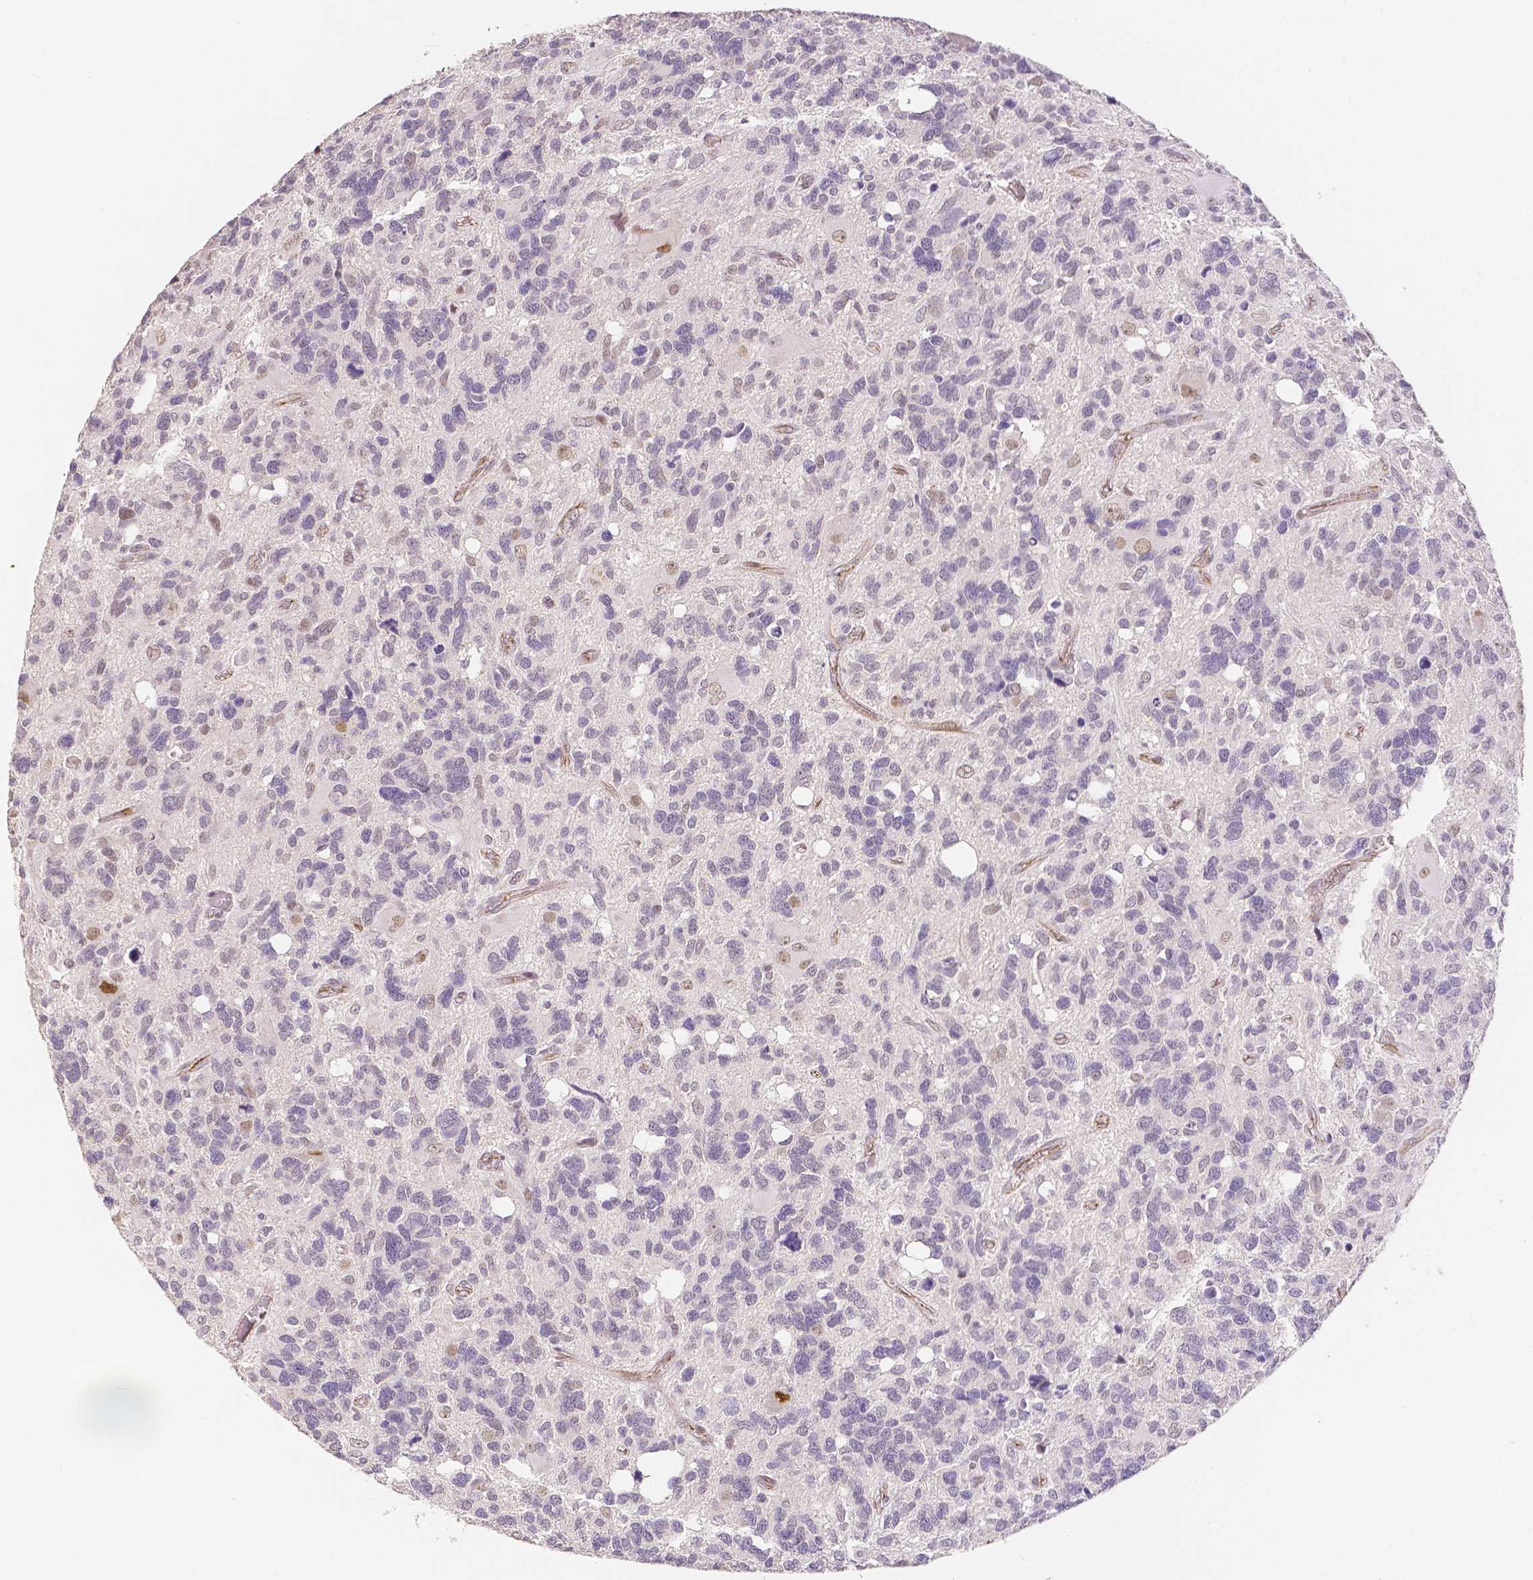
{"staining": {"intensity": "negative", "quantity": "none", "location": "none"}, "tissue": "glioma", "cell_type": "Tumor cells", "image_type": "cancer", "snomed": [{"axis": "morphology", "description": "Glioma, malignant, High grade"}, {"axis": "topography", "description": "Brain"}], "caption": "A high-resolution micrograph shows immunohistochemistry staining of glioma, which reveals no significant expression in tumor cells. (DAB (3,3'-diaminobenzidine) immunohistochemistry (IHC), high magnification).", "gene": "OCLN", "patient": {"sex": "male", "age": 49}}